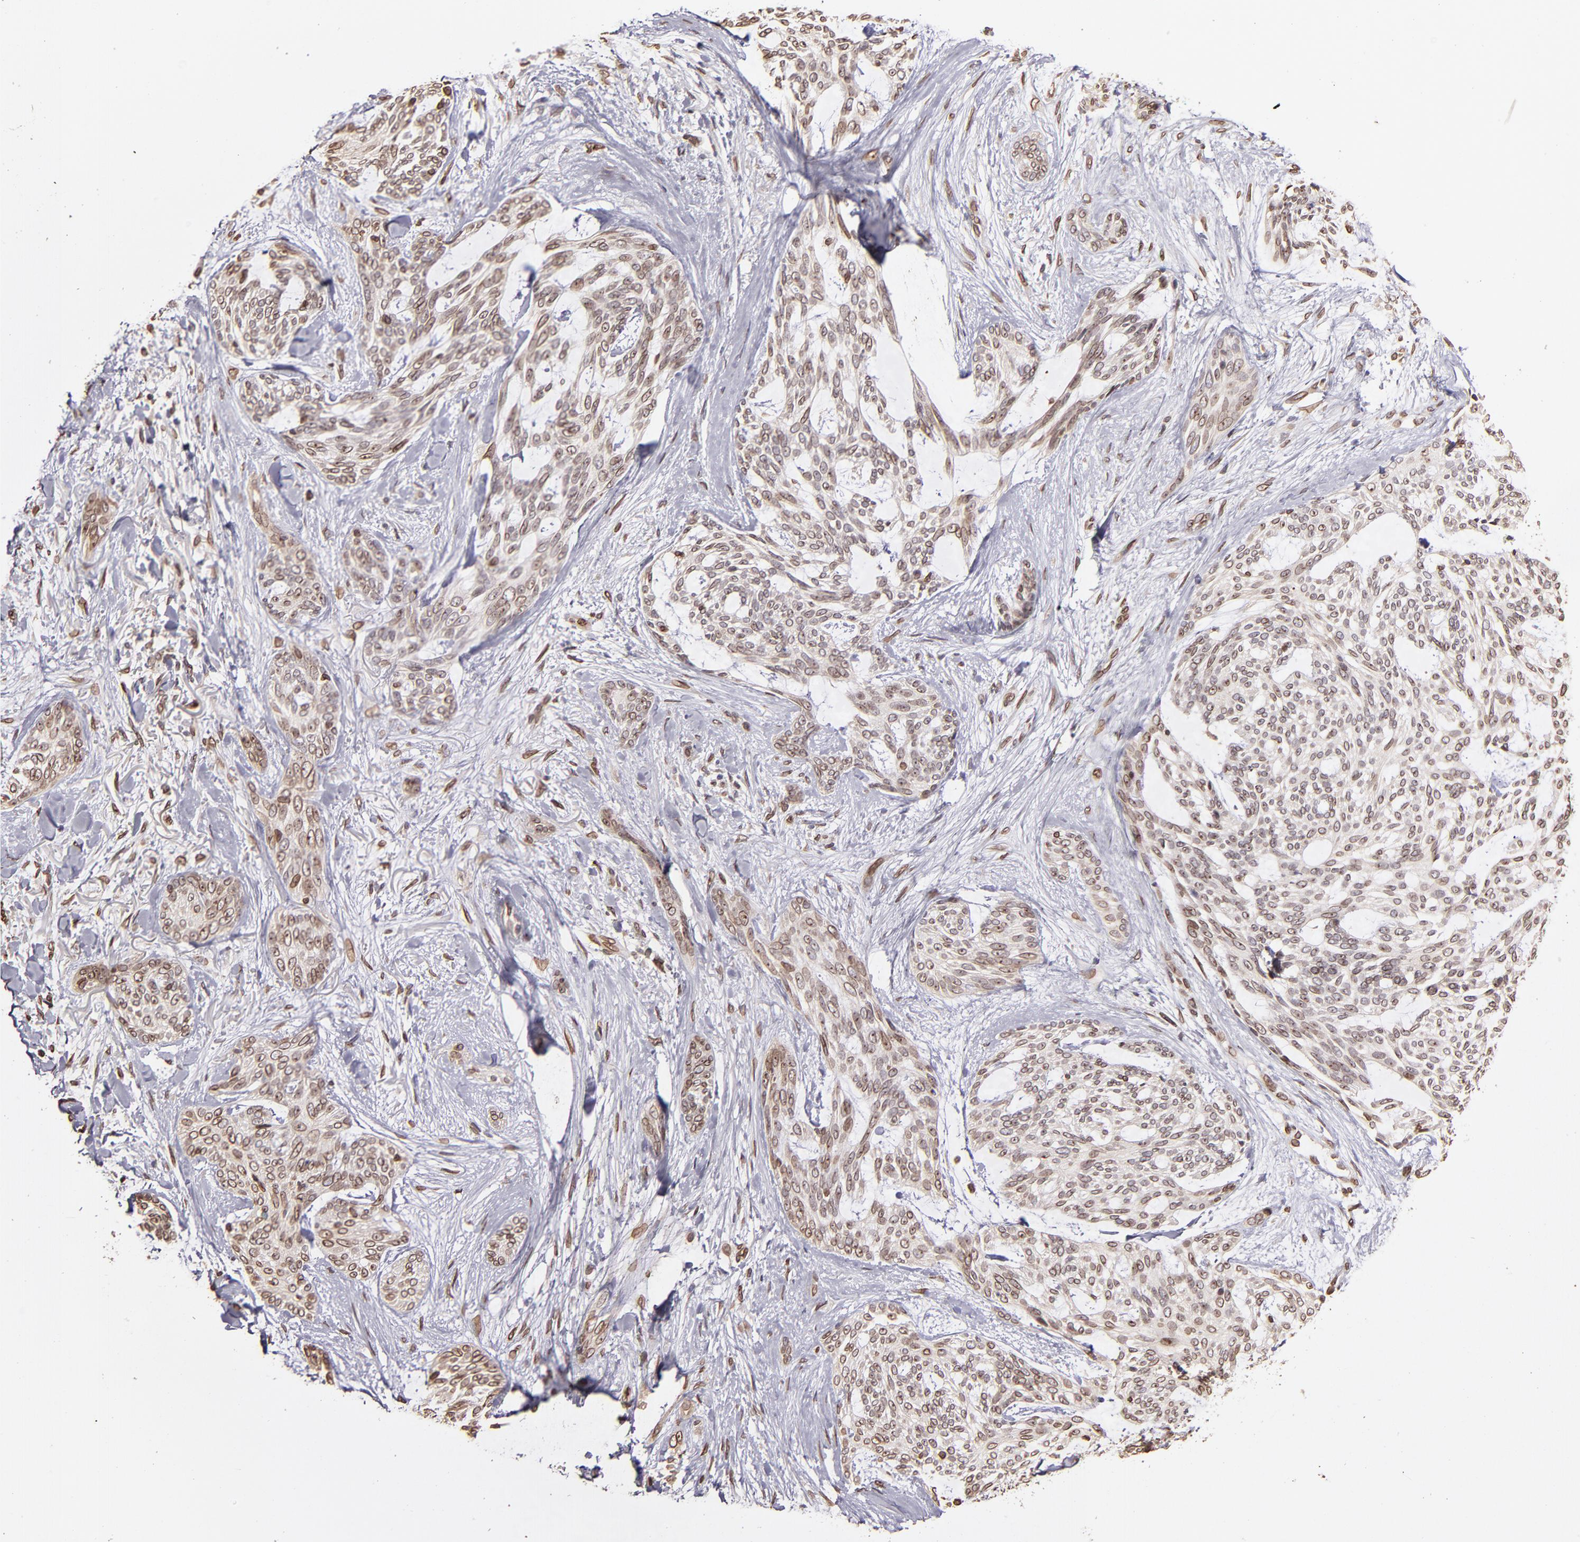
{"staining": {"intensity": "moderate", "quantity": ">75%", "location": "cytoplasmic/membranous,nuclear"}, "tissue": "skin cancer", "cell_type": "Tumor cells", "image_type": "cancer", "snomed": [{"axis": "morphology", "description": "Normal tissue, NOS"}, {"axis": "morphology", "description": "Basal cell carcinoma"}, {"axis": "topography", "description": "Skin"}], "caption": "IHC histopathology image of human skin cancer (basal cell carcinoma) stained for a protein (brown), which shows medium levels of moderate cytoplasmic/membranous and nuclear positivity in about >75% of tumor cells.", "gene": "PUM3", "patient": {"sex": "female", "age": 71}}